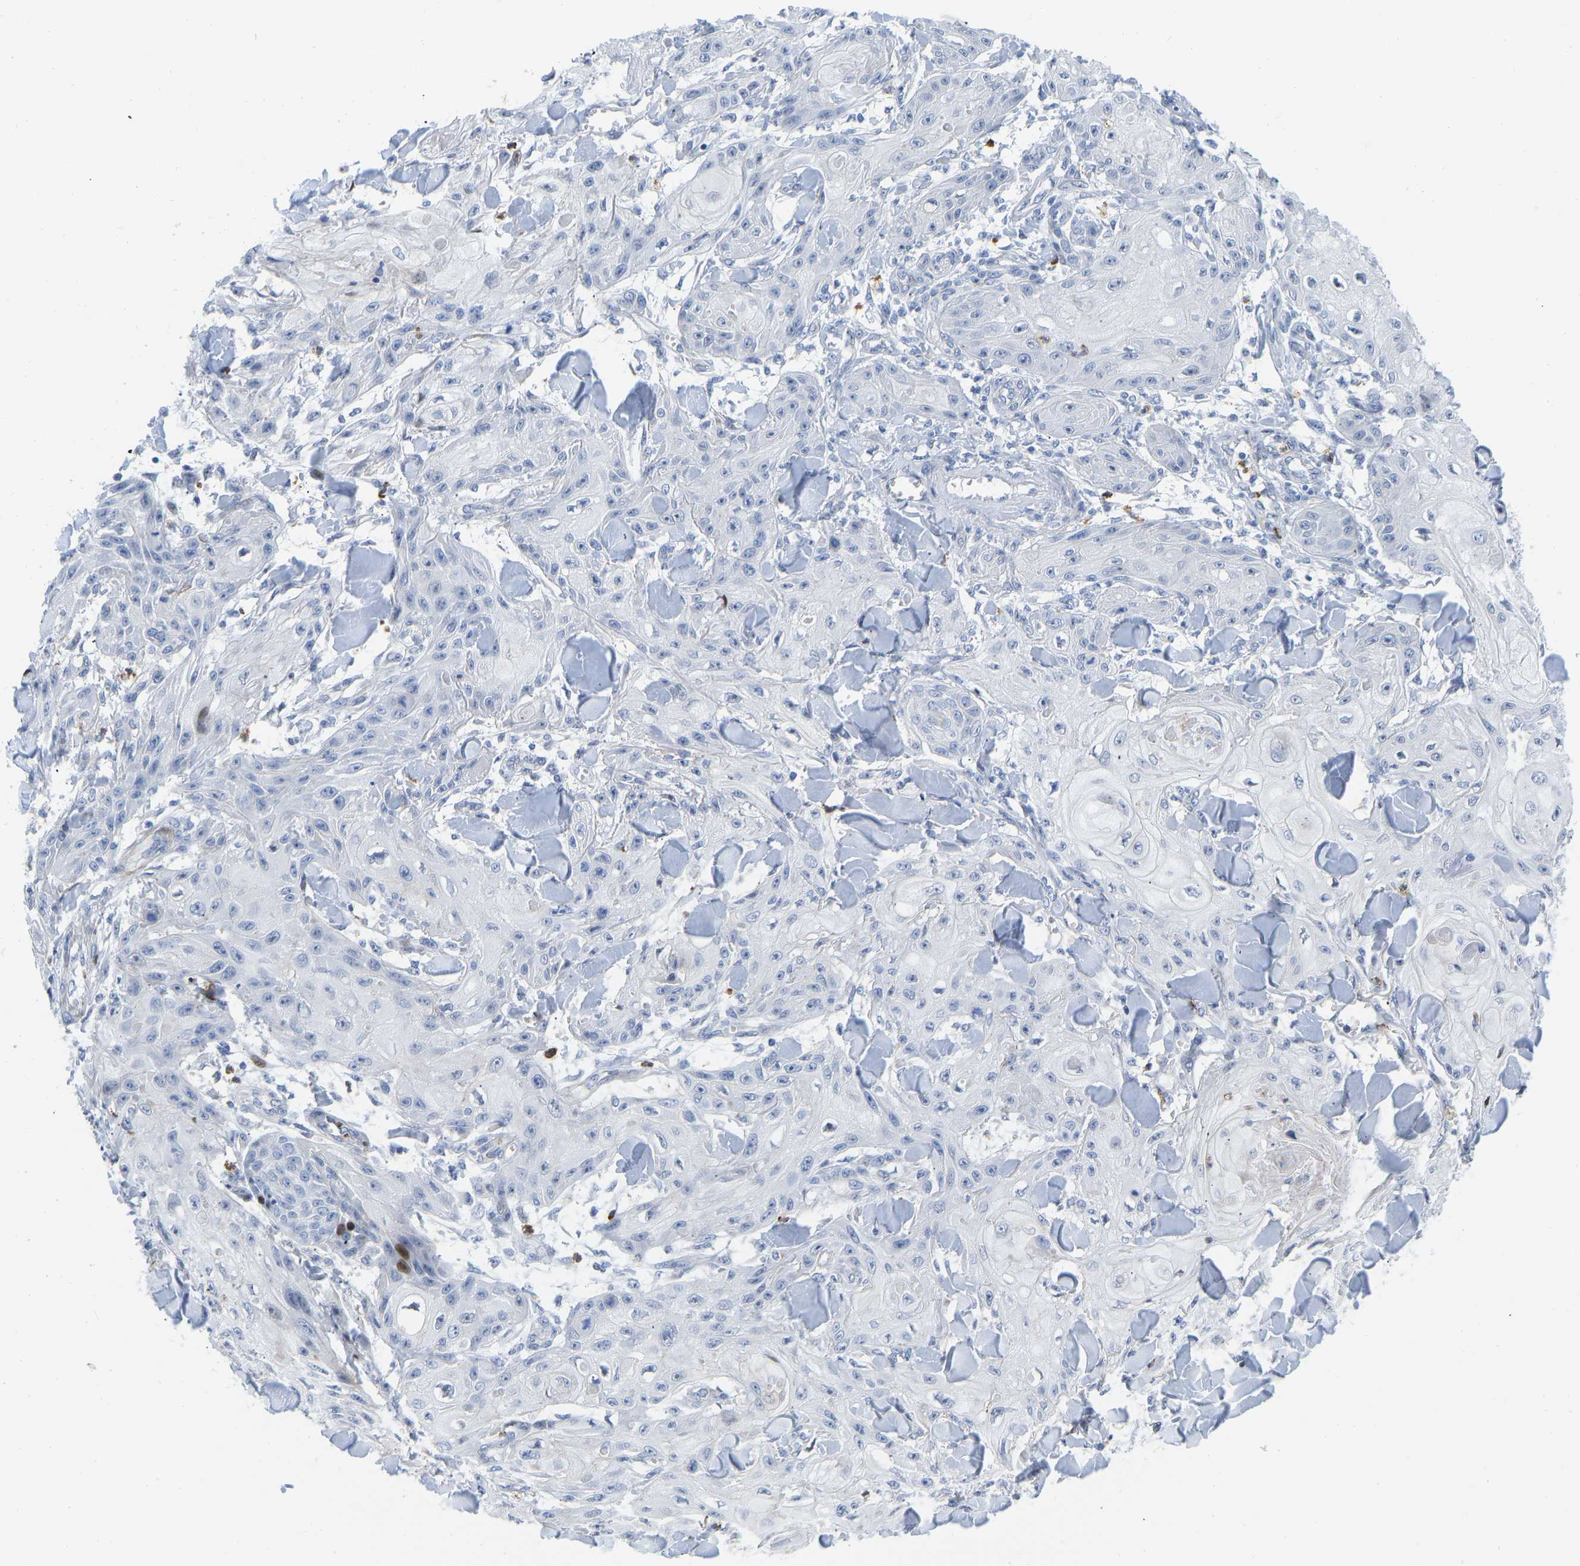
{"staining": {"intensity": "negative", "quantity": "none", "location": "none"}, "tissue": "skin cancer", "cell_type": "Tumor cells", "image_type": "cancer", "snomed": [{"axis": "morphology", "description": "Squamous cell carcinoma, NOS"}, {"axis": "topography", "description": "Skin"}], "caption": "A high-resolution image shows immunohistochemistry (IHC) staining of squamous cell carcinoma (skin), which shows no significant expression in tumor cells.", "gene": "HDAC5", "patient": {"sex": "male", "age": 74}}